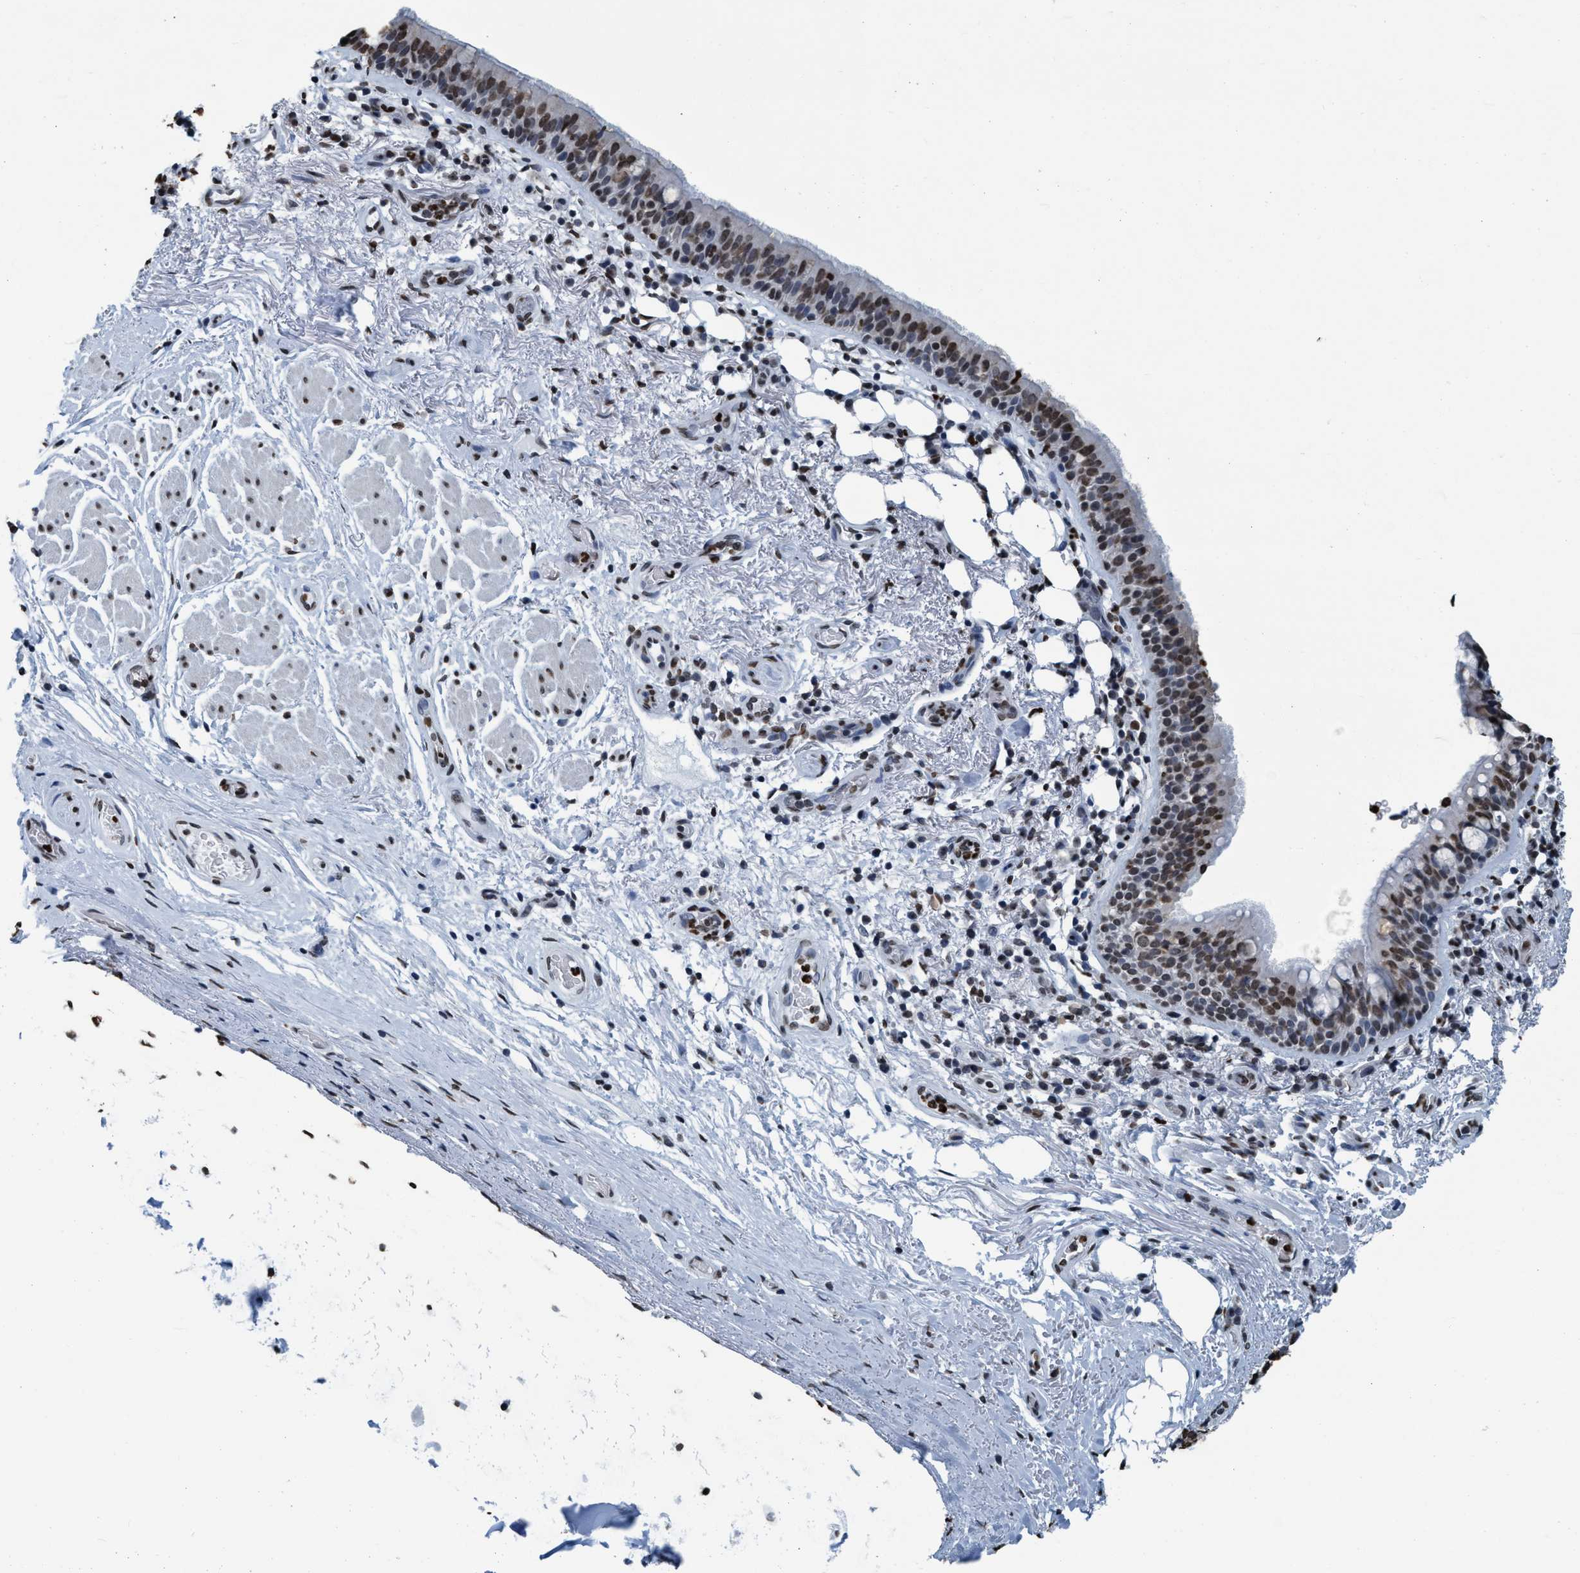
{"staining": {"intensity": "moderate", "quantity": ">75%", "location": "nuclear"}, "tissue": "bronchus", "cell_type": "Respiratory epithelial cells", "image_type": "normal", "snomed": [{"axis": "morphology", "description": "Normal tissue, NOS"}, {"axis": "morphology", "description": "Inflammation, NOS"}, {"axis": "topography", "description": "Cartilage tissue"}, {"axis": "topography", "description": "Bronchus"}], "caption": "Bronchus stained with IHC exhibits moderate nuclear staining in approximately >75% of respiratory epithelial cells. (Stains: DAB (3,3'-diaminobenzidine) in brown, nuclei in blue, Microscopy: brightfield microscopy at high magnification).", "gene": "CCNE2", "patient": {"sex": "male", "age": 77}}